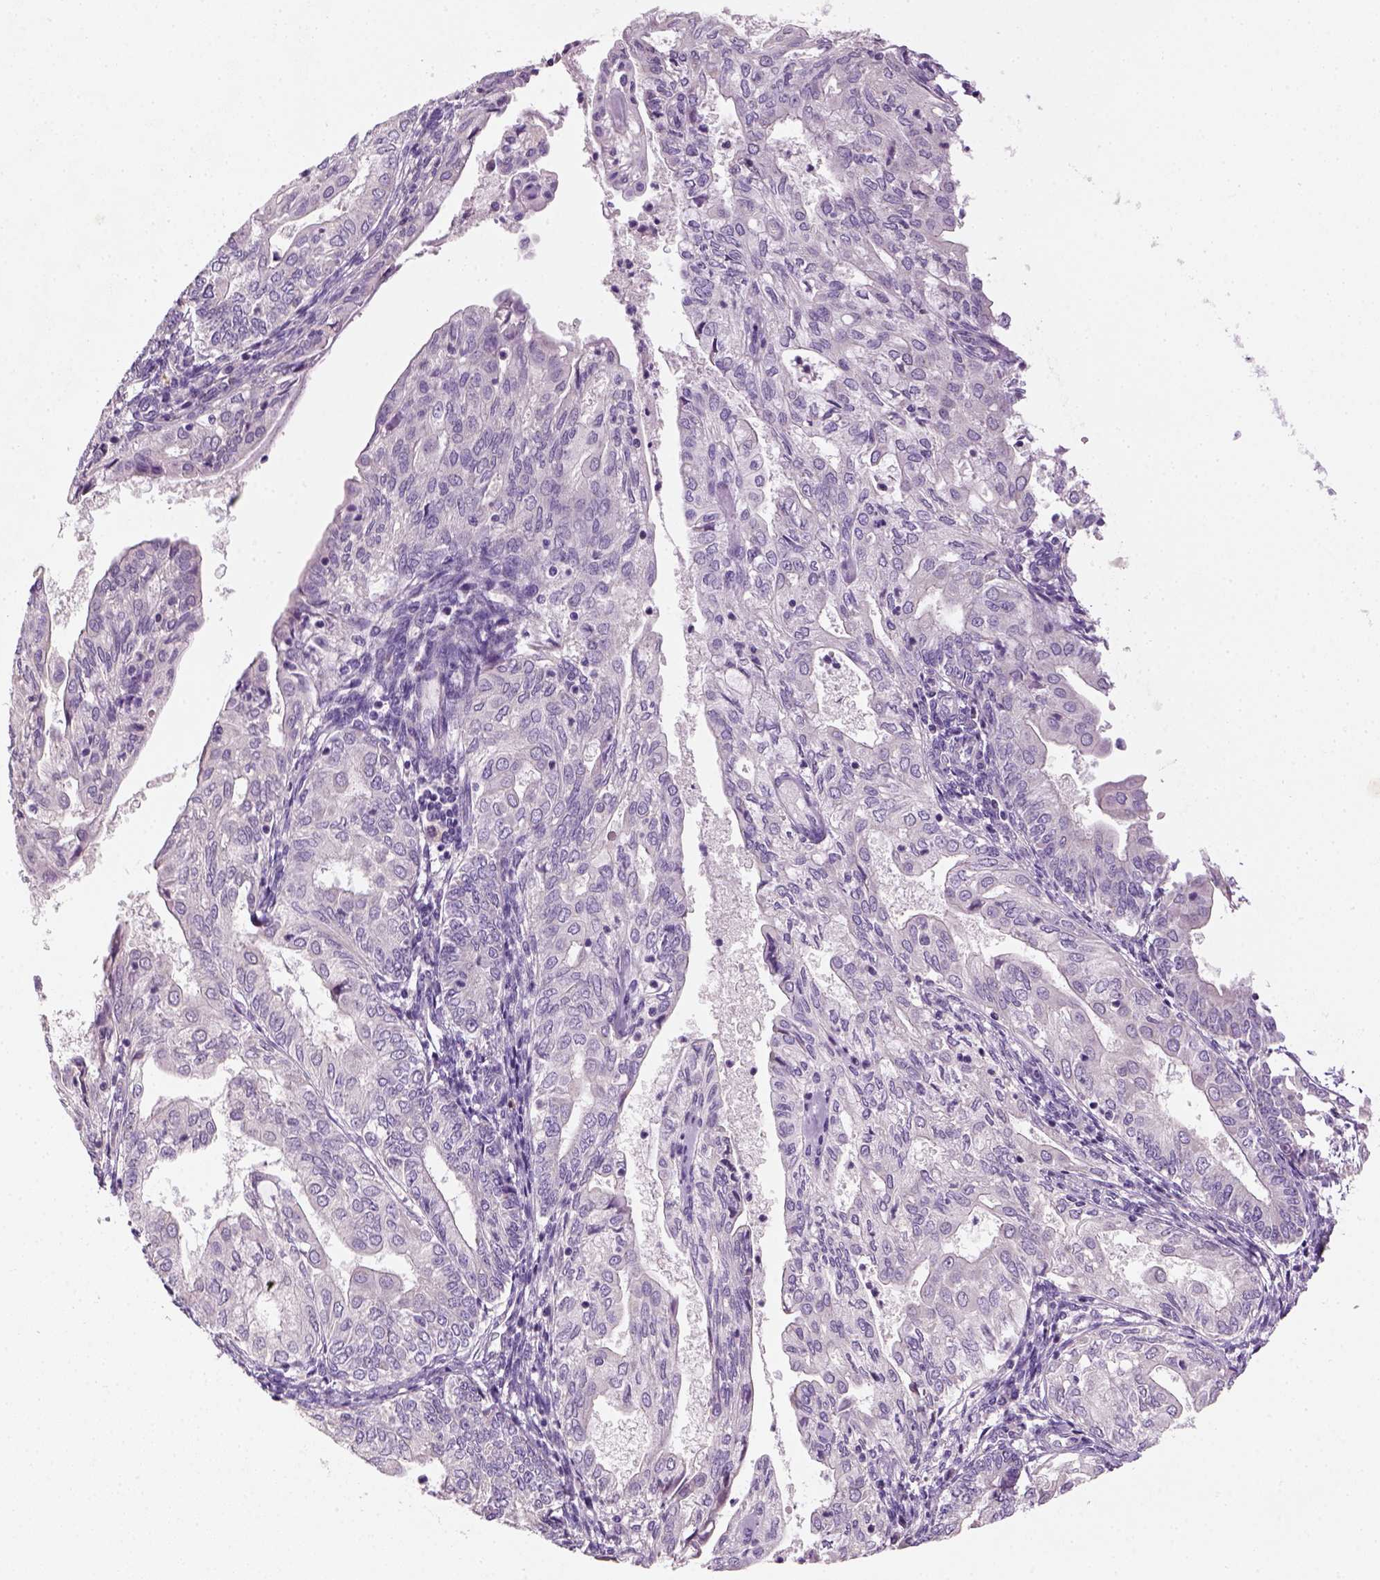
{"staining": {"intensity": "negative", "quantity": "none", "location": "none"}, "tissue": "endometrial cancer", "cell_type": "Tumor cells", "image_type": "cancer", "snomed": [{"axis": "morphology", "description": "Adenocarcinoma, NOS"}, {"axis": "topography", "description": "Endometrium"}], "caption": "Micrograph shows no significant protein staining in tumor cells of endometrial adenocarcinoma.", "gene": "NUDT6", "patient": {"sex": "female", "age": 68}}